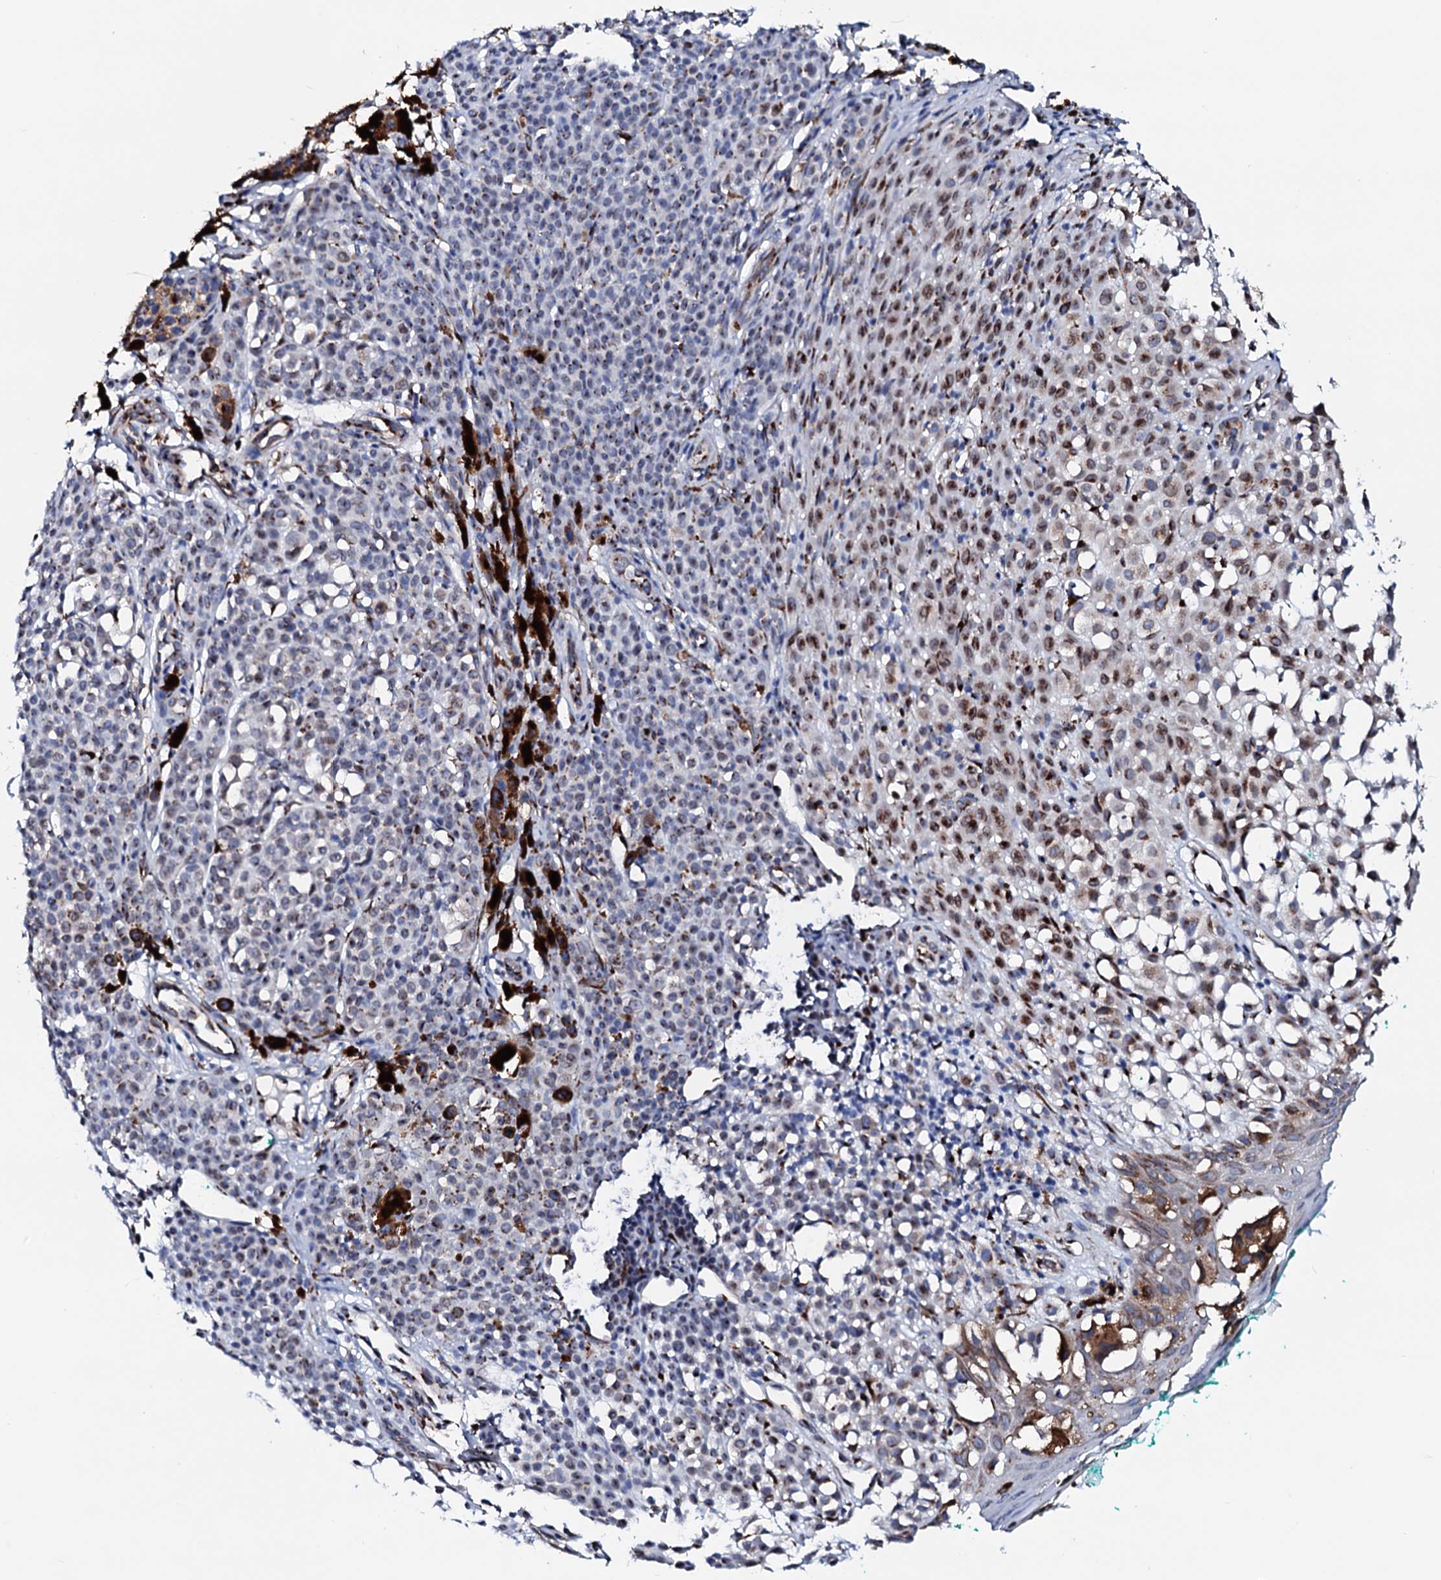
{"staining": {"intensity": "moderate", "quantity": "<25%", "location": "cytoplasmic/membranous,nuclear"}, "tissue": "melanoma", "cell_type": "Tumor cells", "image_type": "cancer", "snomed": [{"axis": "morphology", "description": "Malignant melanoma, NOS"}, {"axis": "topography", "description": "Skin of leg"}], "caption": "Malignant melanoma stained with immunohistochemistry exhibits moderate cytoplasmic/membranous and nuclear staining in approximately <25% of tumor cells. The protein of interest is stained brown, and the nuclei are stained in blue (DAB IHC with brightfield microscopy, high magnification).", "gene": "TMCO3", "patient": {"sex": "female", "age": 72}}